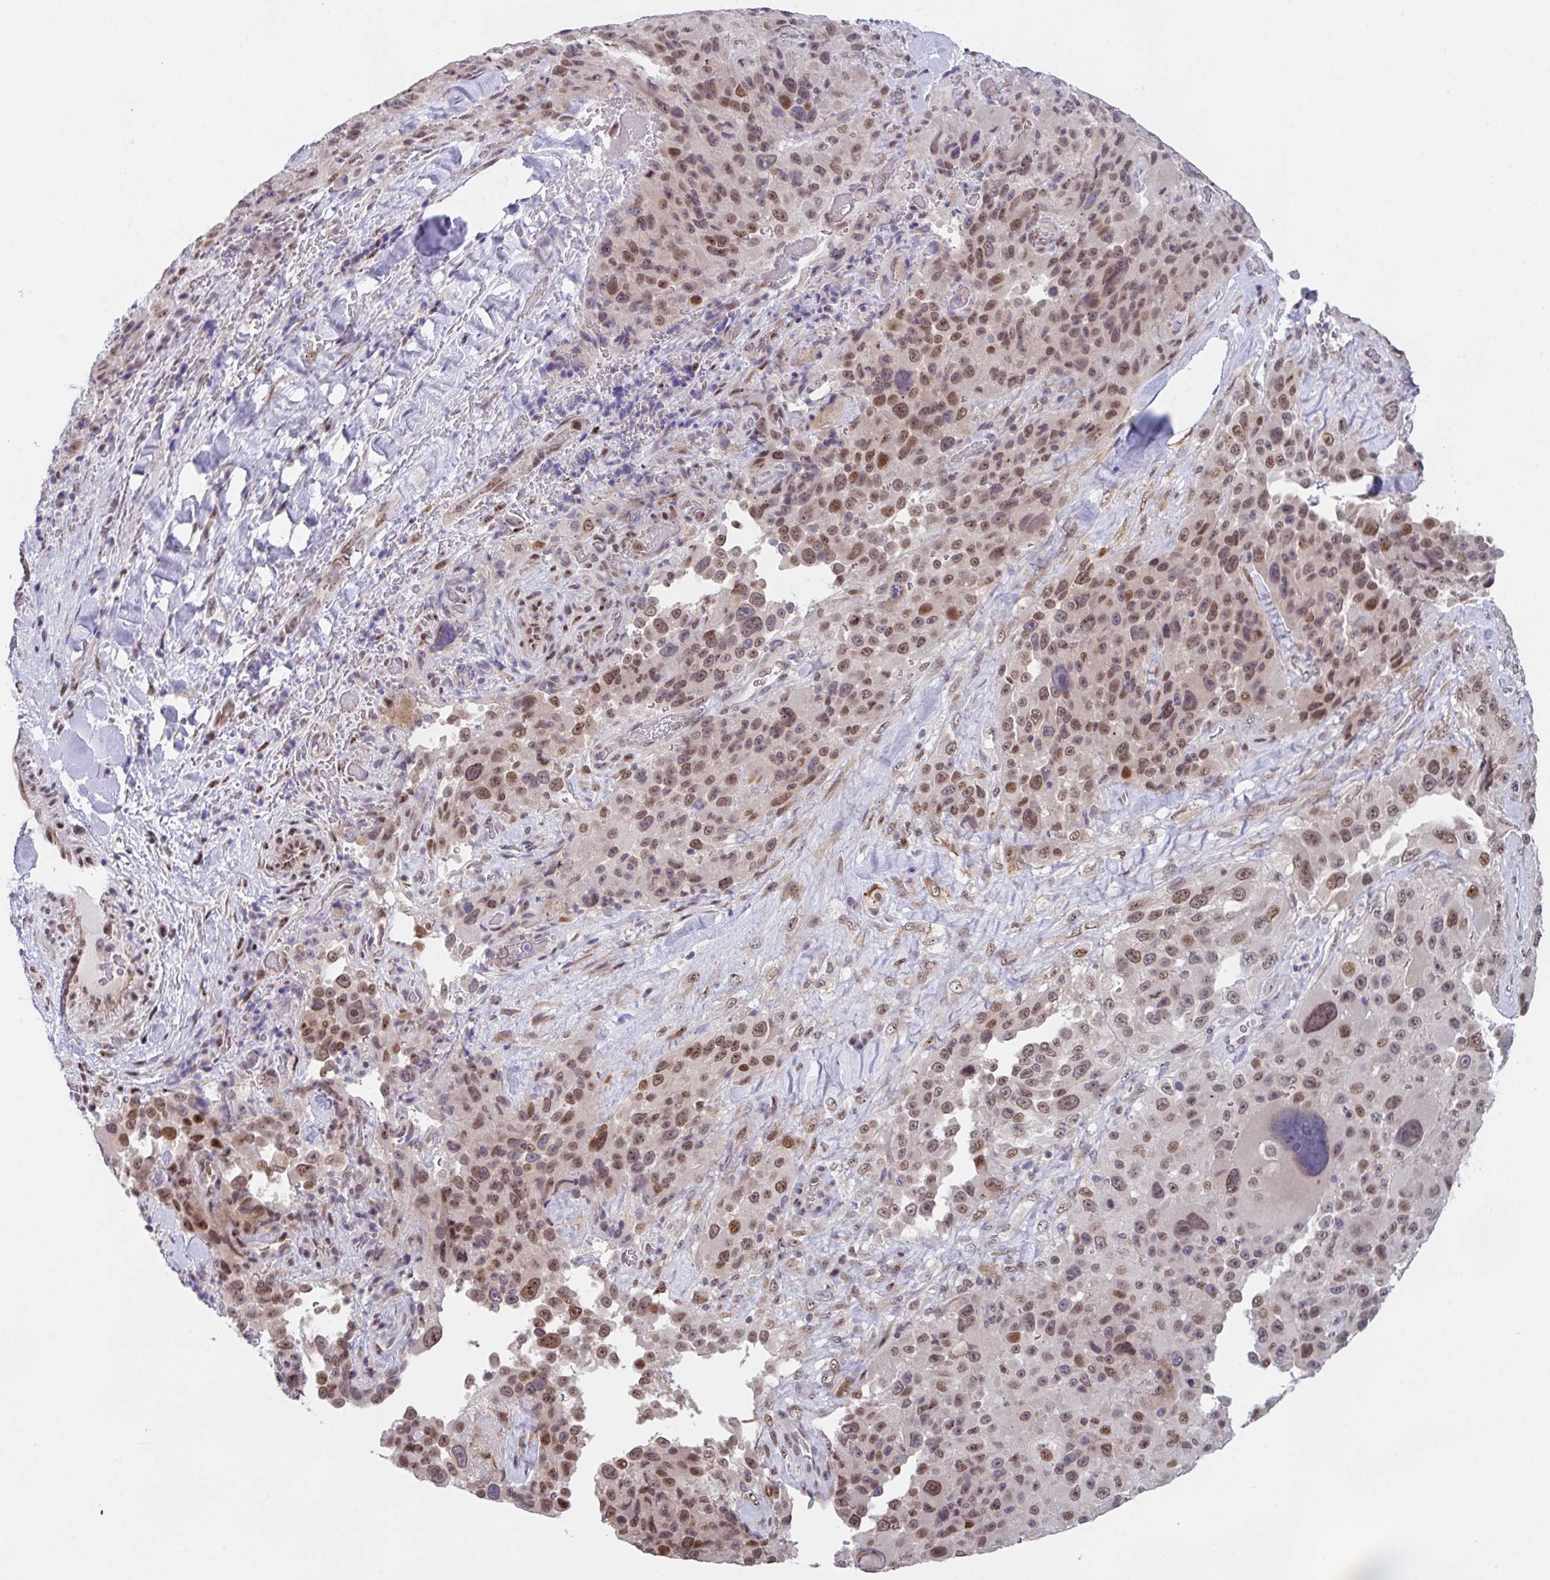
{"staining": {"intensity": "moderate", "quantity": ">75%", "location": "nuclear"}, "tissue": "melanoma", "cell_type": "Tumor cells", "image_type": "cancer", "snomed": [{"axis": "morphology", "description": "Malignant melanoma, Metastatic site"}, {"axis": "topography", "description": "Lymph node"}], "caption": "The photomicrograph shows staining of malignant melanoma (metastatic site), revealing moderate nuclear protein positivity (brown color) within tumor cells.", "gene": "RBM18", "patient": {"sex": "male", "age": 62}}